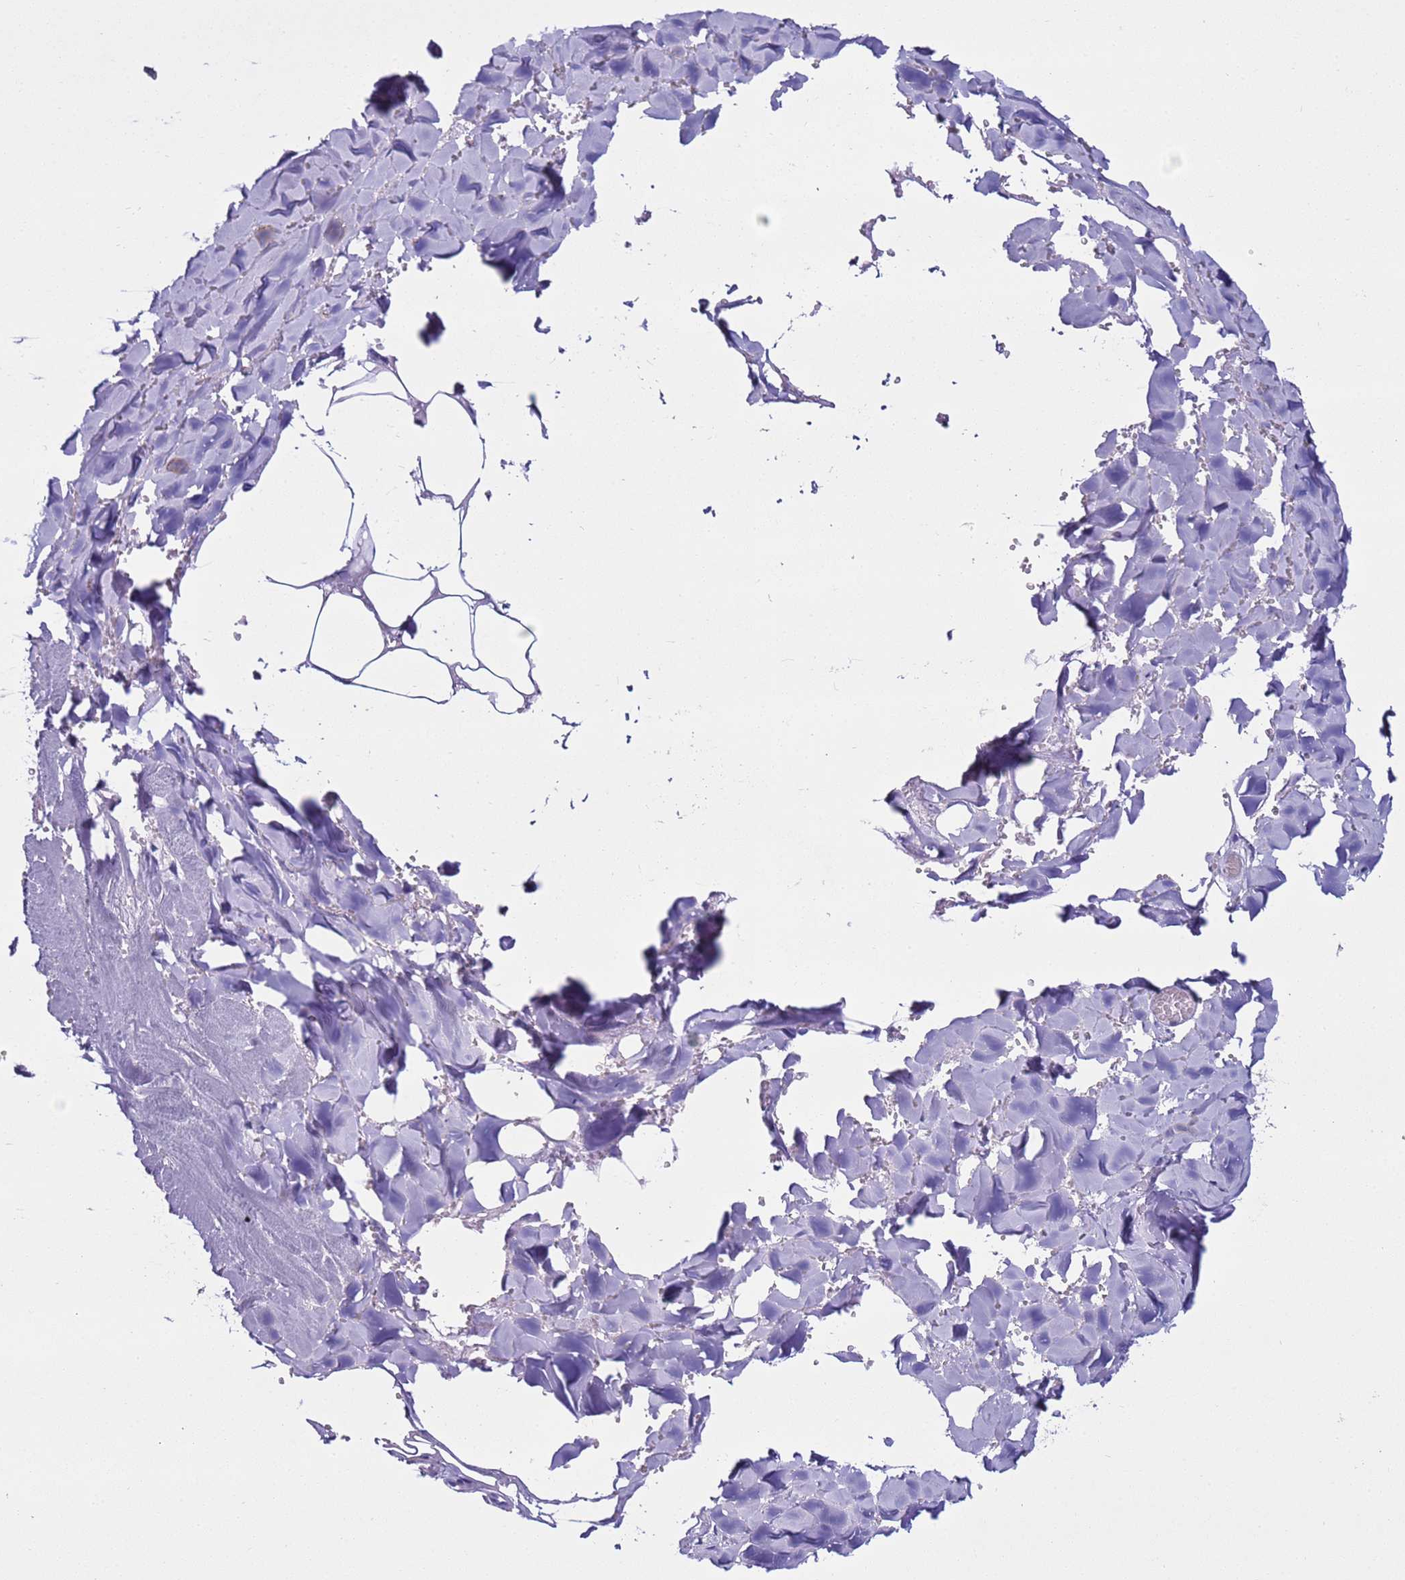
{"staining": {"intensity": "negative", "quantity": "none", "location": "none"}, "tissue": "adipose tissue", "cell_type": "Adipocytes", "image_type": "normal", "snomed": [{"axis": "morphology", "description": "Normal tissue, NOS"}, {"axis": "topography", "description": "Salivary gland"}, {"axis": "topography", "description": "Peripheral nerve tissue"}], "caption": "Unremarkable adipose tissue was stained to show a protein in brown. There is no significant positivity in adipocytes. Brightfield microscopy of immunohistochemistry (IHC) stained with DAB (3,3'-diaminobenzidine) (brown) and hematoxylin (blue), captured at high magnification.", "gene": "LCMT1", "patient": {"sex": "male", "age": 38}}